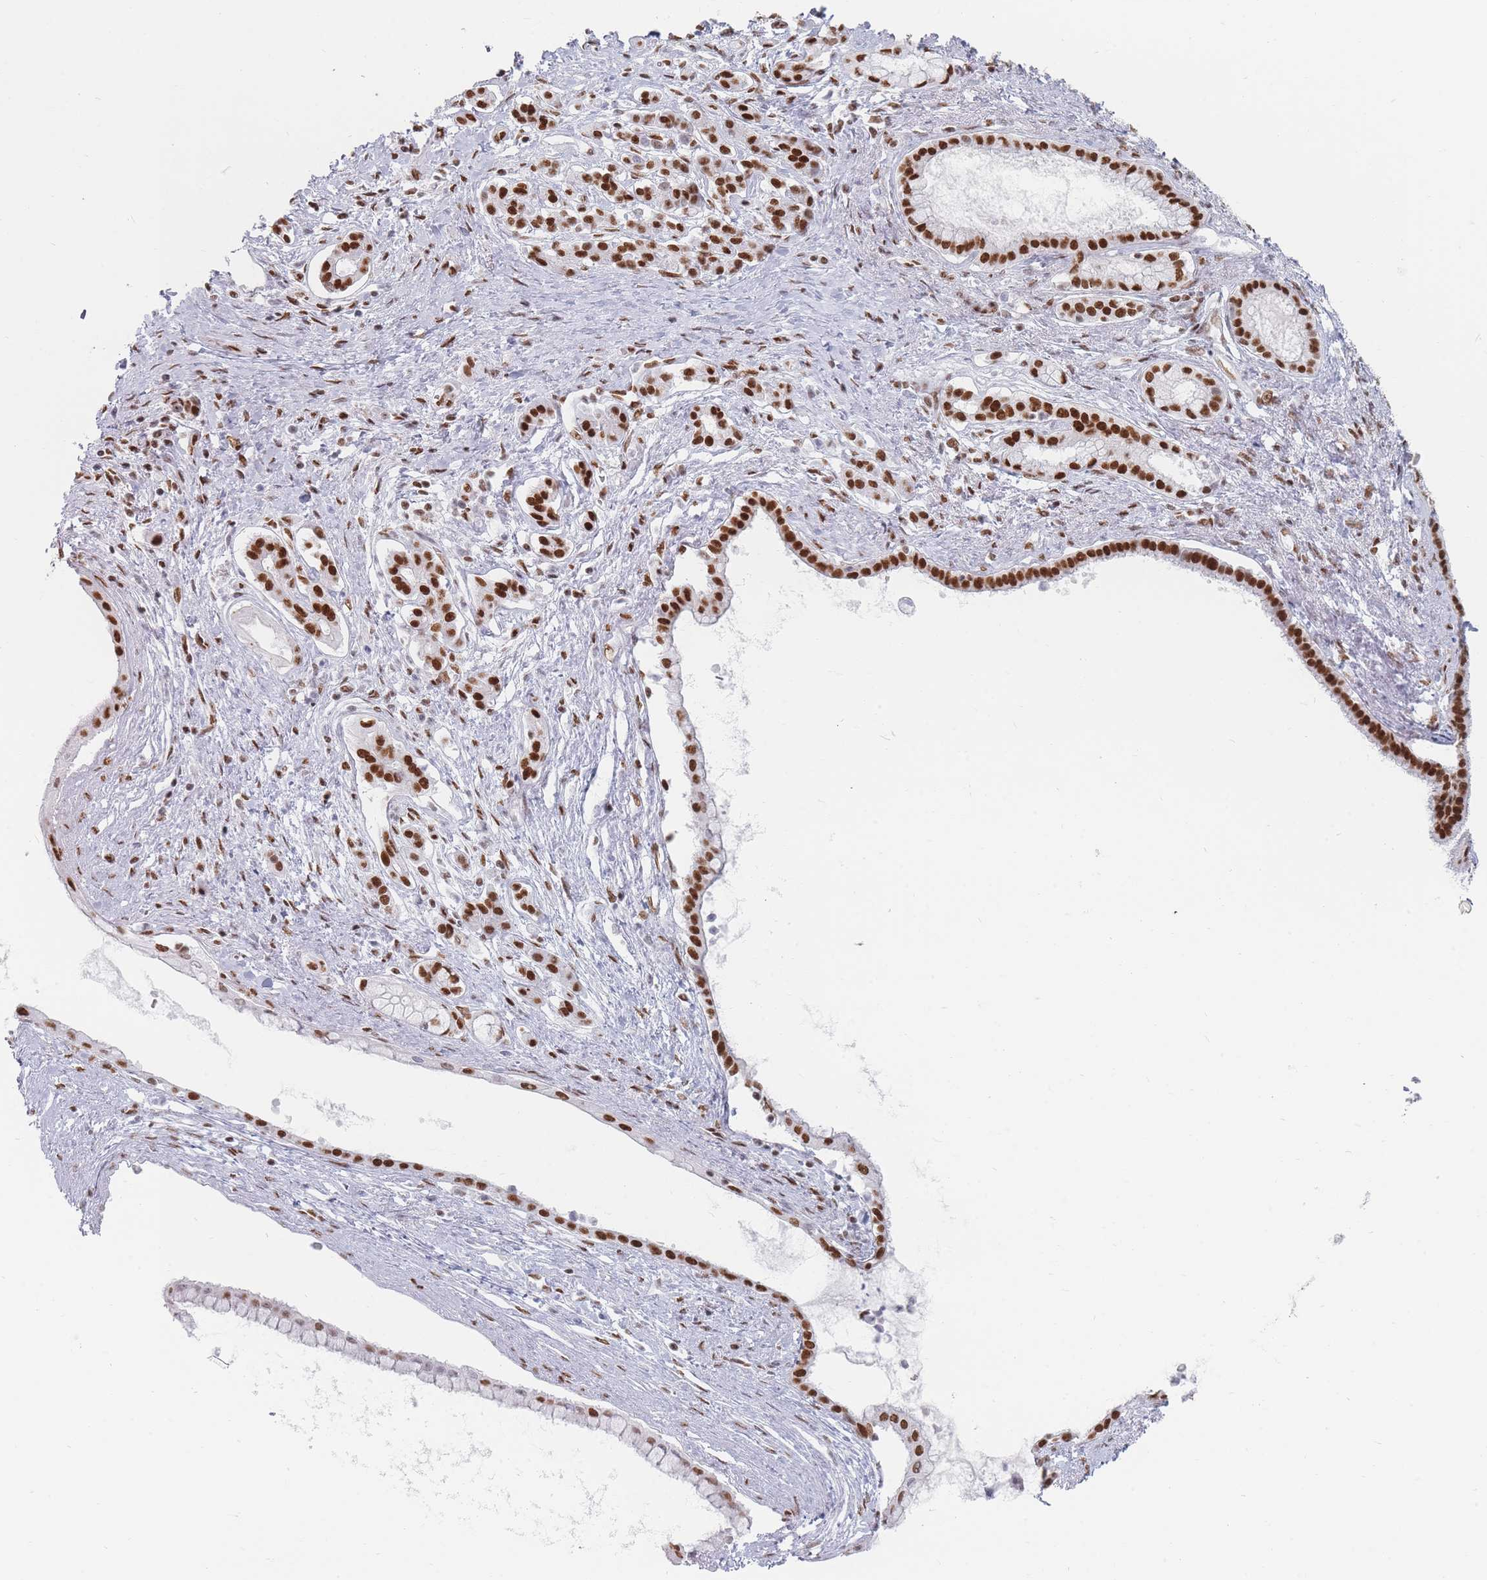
{"staining": {"intensity": "strong", "quantity": ">75%", "location": "nuclear"}, "tissue": "pancreatic cancer", "cell_type": "Tumor cells", "image_type": "cancer", "snomed": [{"axis": "morphology", "description": "Adenocarcinoma, NOS"}, {"axis": "topography", "description": "Pancreas"}], "caption": "Immunohistochemistry (IHC) (DAB) staining of pancreatic adenocarcinoma reveals strong nuclear protein staining in about >75% of tumor cells.", "gene": "SAFB2", "patient": {"sex": "male", "age": 70}}